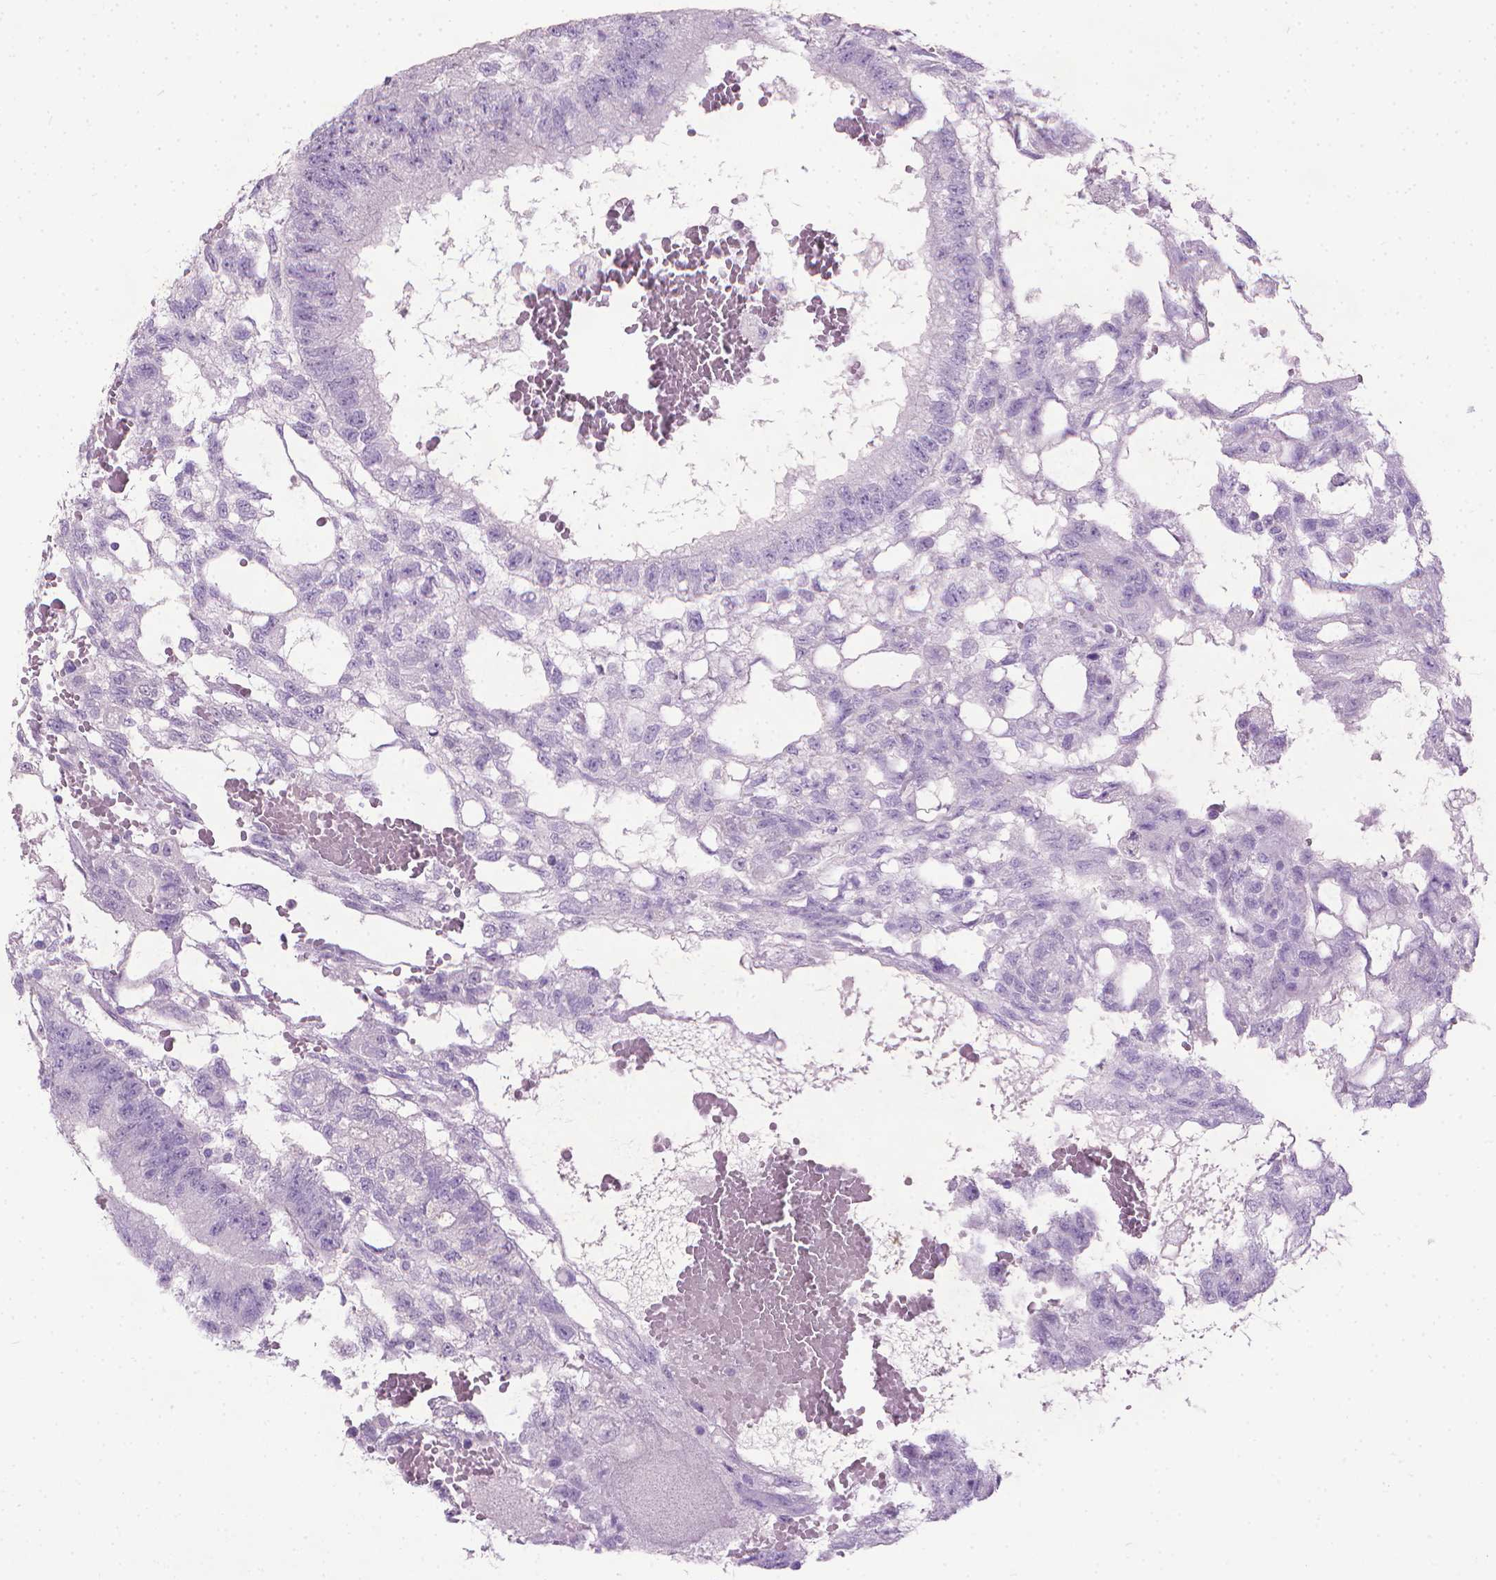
{"staining": {"intensity": "negative", "quantity": "none", "location": "none"}, "tissue": "testis cancer", "cell_type": "Tumor cells", "image_type": "cancer", "snomed": [{"axis": "morphology", "description": "Carcinoma, Embryonal, NOS"}, {"axis": "topography", "description": "Testis"}], "caption": "Immunohistochemistry histopathology image of testis cancer (embryonal carcinoma) stained for a protein (brown), which shows no expression in tumor cells.", "gene": "KRT5", "patient": {"sex": "male", "age": 32}}